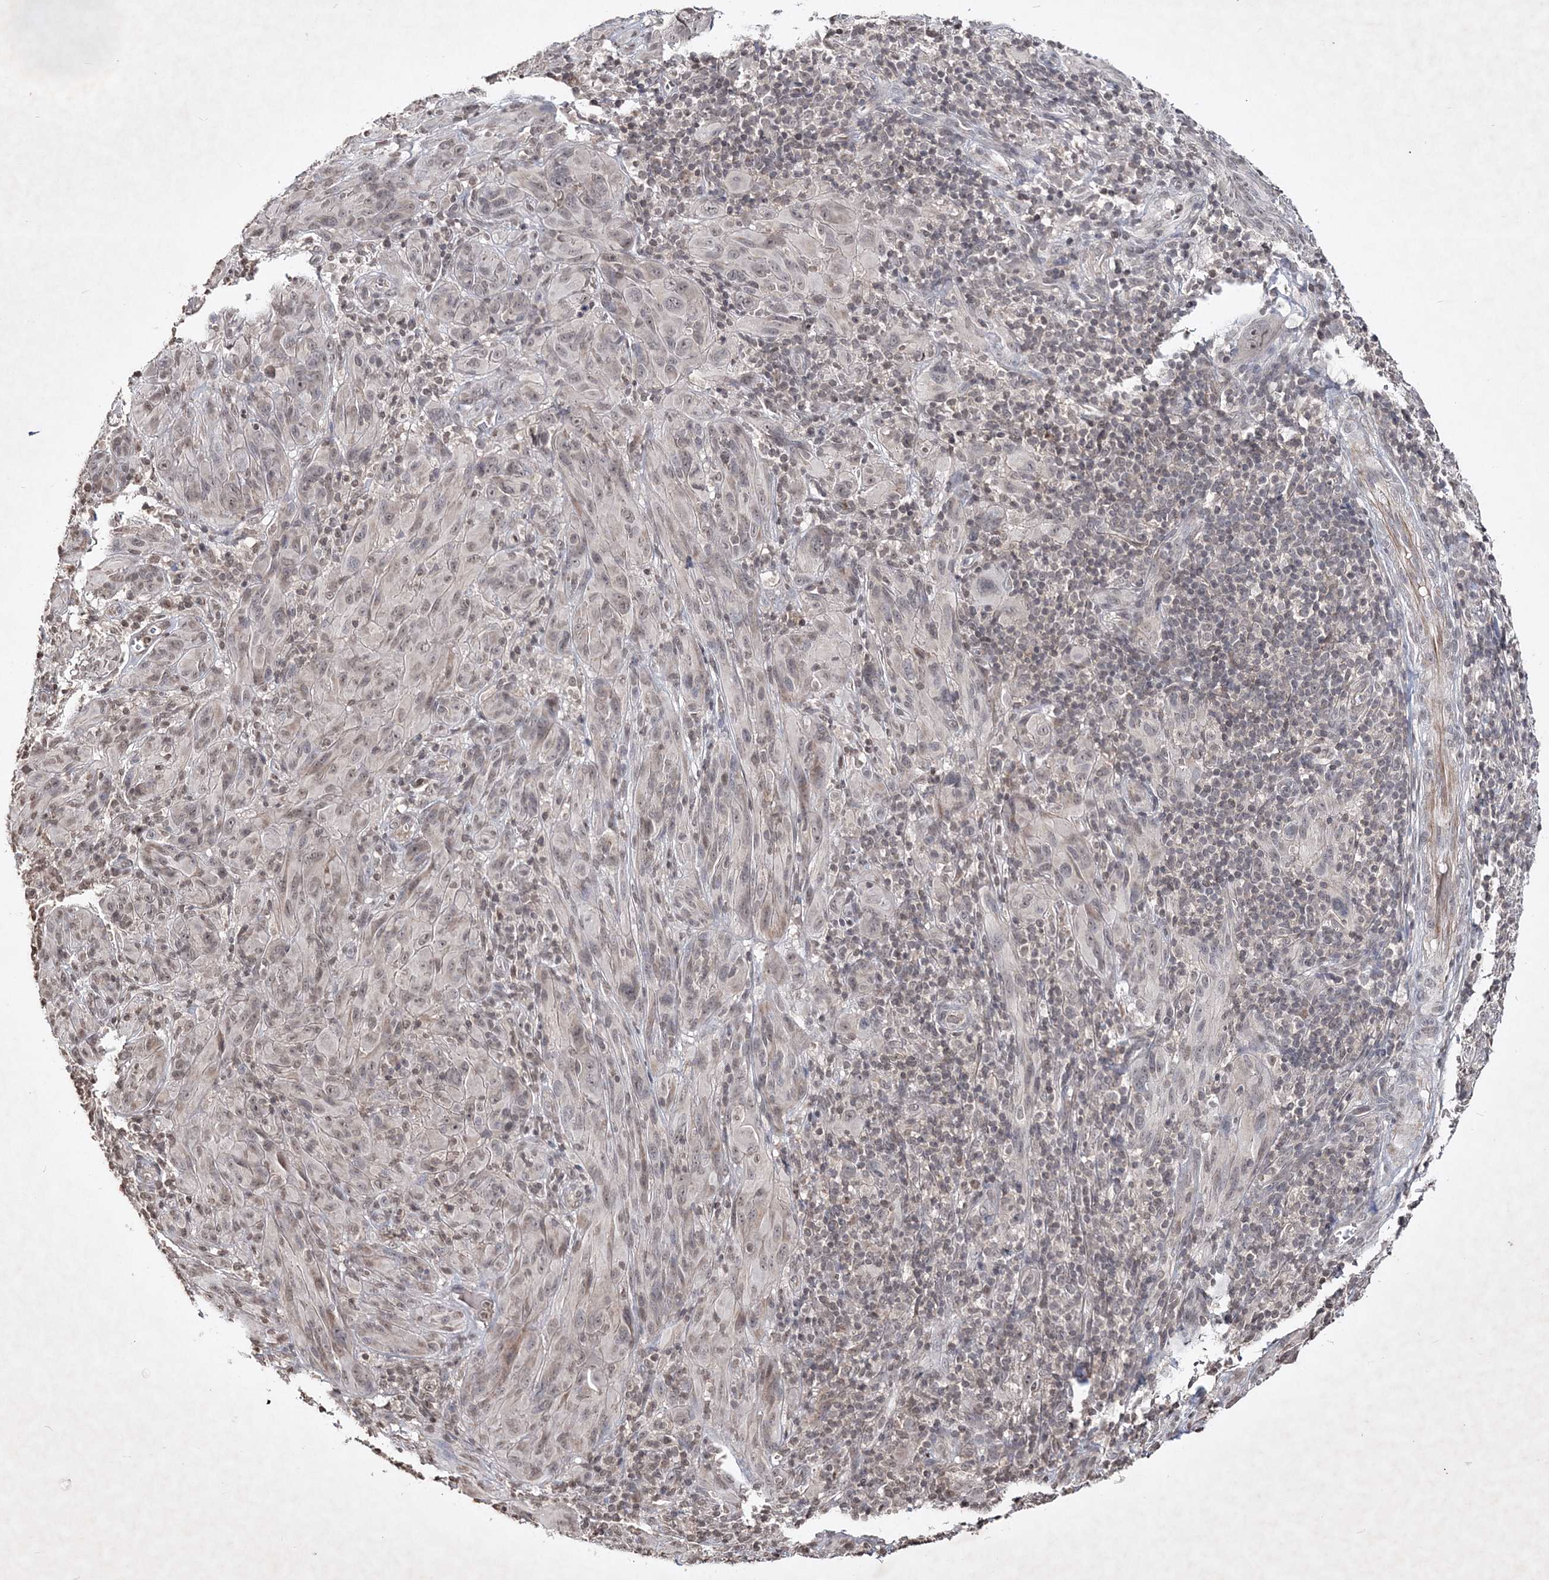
{"staining": {"intensity": "weak", "quantity": ">75%", "location": "nuclear"}, "tissue": "melanoma", "cell_type": "Tumor cells", "image_type": "cancer", "snomed": [{"axis": "morphology", "description": "Malignant melanoma, NOS"}, {"axis": "topography", "description": "Skin of head"}], "caption": "Human melanoma stained with a protein marker exhibits weak staining in tumor cells.", "gene": "SOWAHB", "patient": {"sex": "male", "age": 96}}